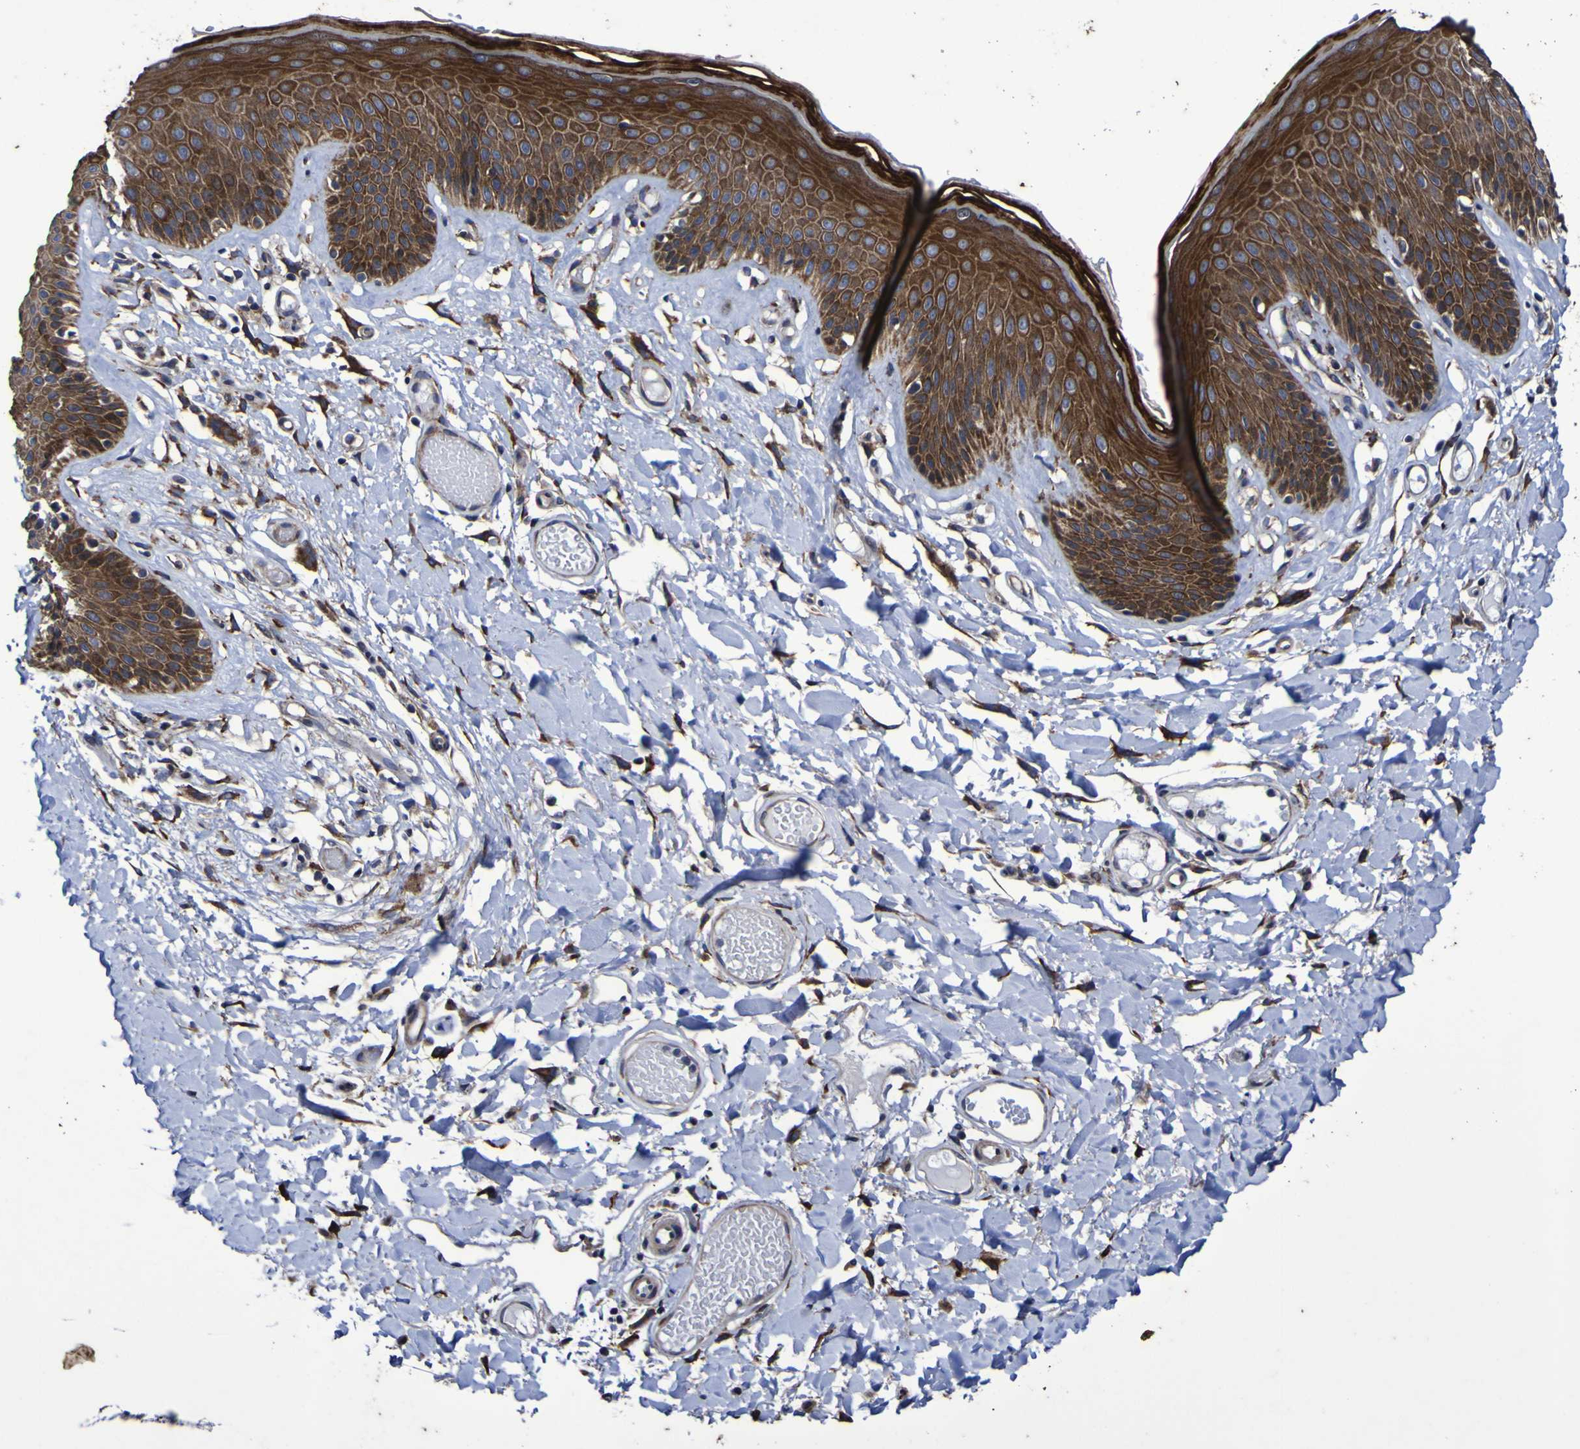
{"staining": {"intensity": "moderate", "quantity": ">75%", "location": "cytoplasmic/membranous"}, "tissue": "skin", "cell_type": "Epidermal cells", "image_type": "normal", "snomed": [{"axis": "morphology", "description": "Normal tissue, NOS"}, {"axis": "topography", "description": "Vulva"}], "caption": "High-magnification brightfield microscopy of unremarkable skin stained with DAB (3,3'-diaminobenzidine) (brown) and counterstained with hematoxylin (blue). epidermal cells exhibit moderate cytoplasmic/membranous positivity is identified in about>75% of cells.", "gene": "P3H1", "patient": {"sex": "female", "age": 73}}